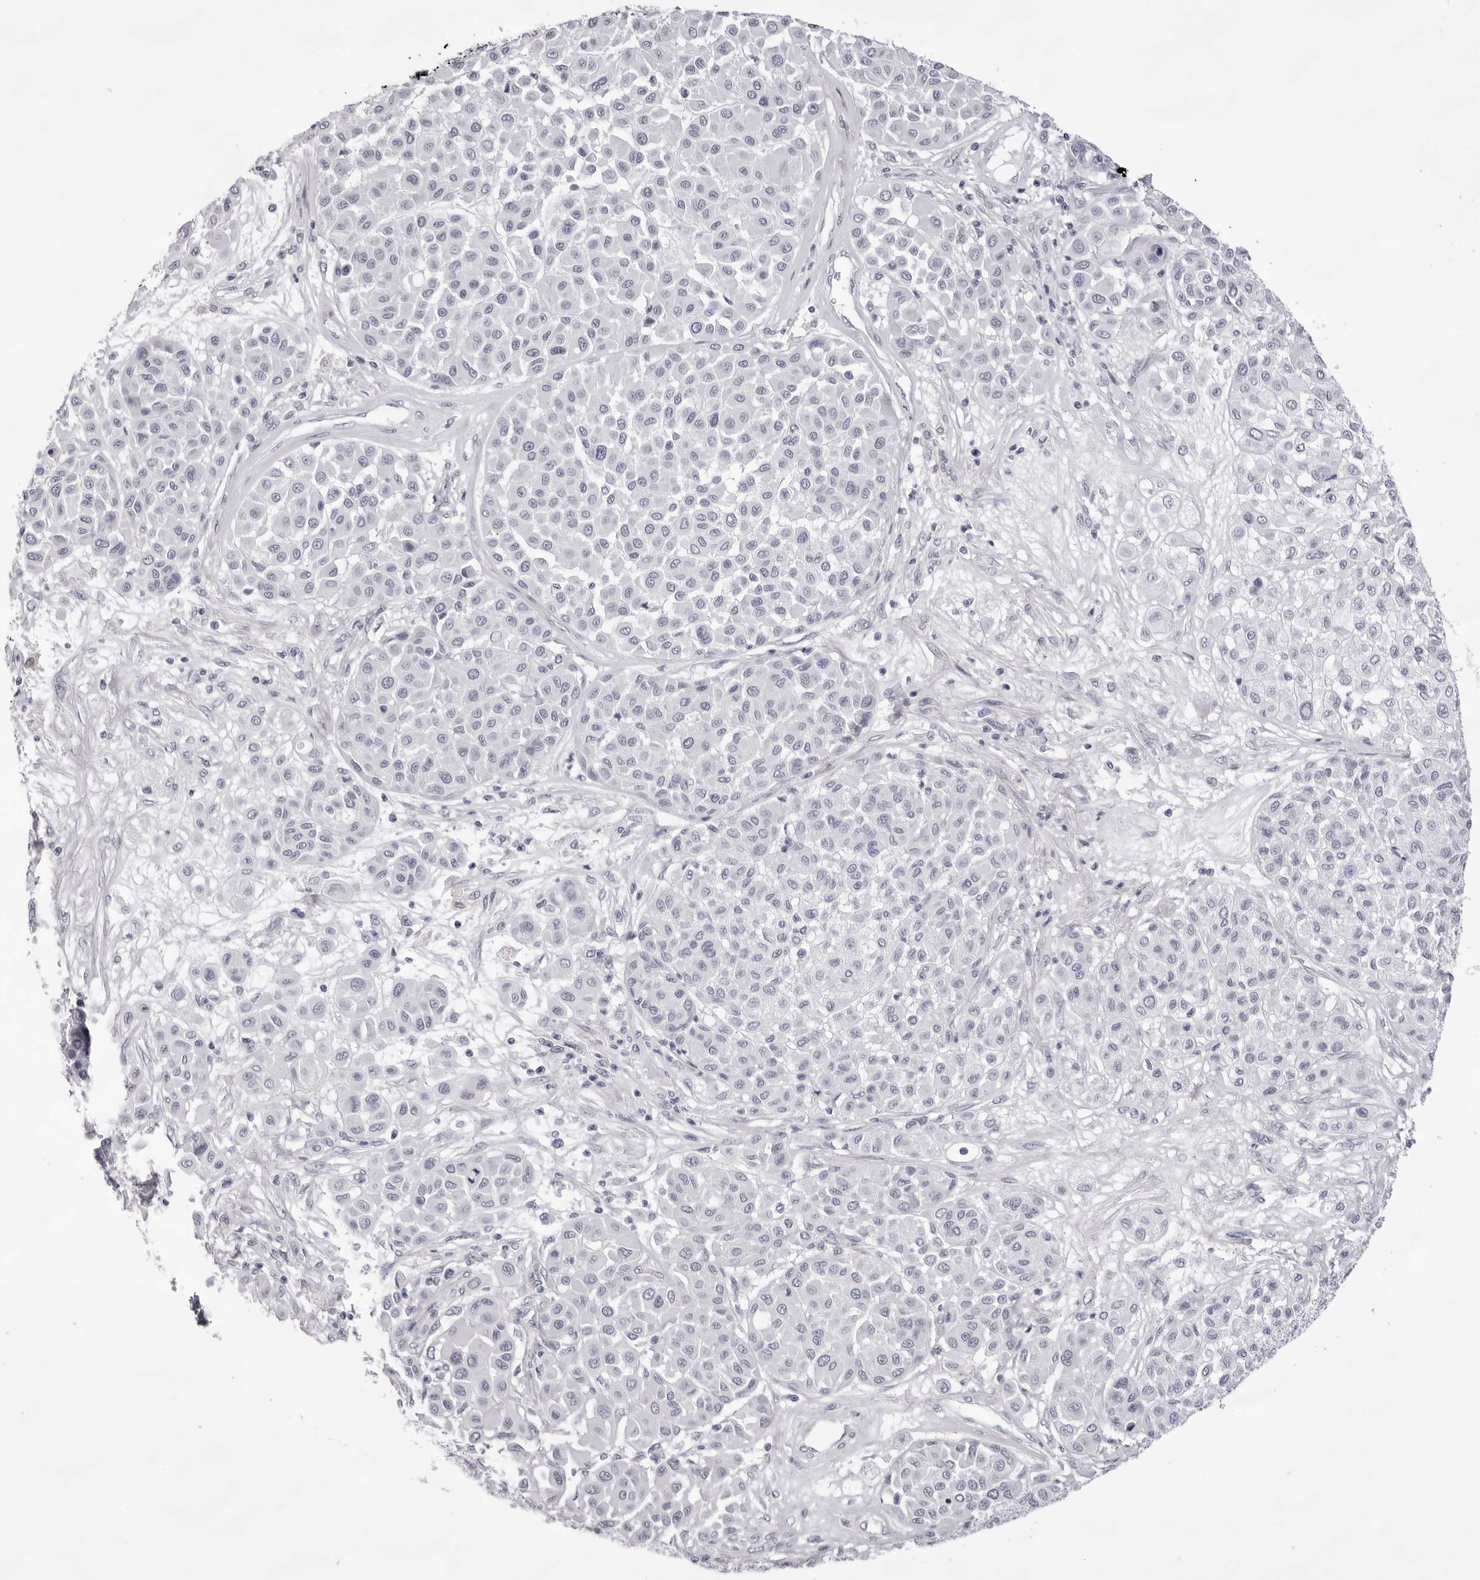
{"staining": {"intensity": "negative", "quantity": "none", "location": "none"}, "tissue": "melanoma", "cell_type": "Tumor cells", "image_type": "cancer", "snomed": [{"axis": "morphology", "description": "Malignant melanoma, Metastatic site"}, {"axis": "topography", "description": "Soft tissue"}], "caption": "A high-resolution image shows IHC staining of melanoma, which exhibits no significant expression in tumor cells.", "gene": "SMIM2", "patient": {"sex": "male", "age": 41}}